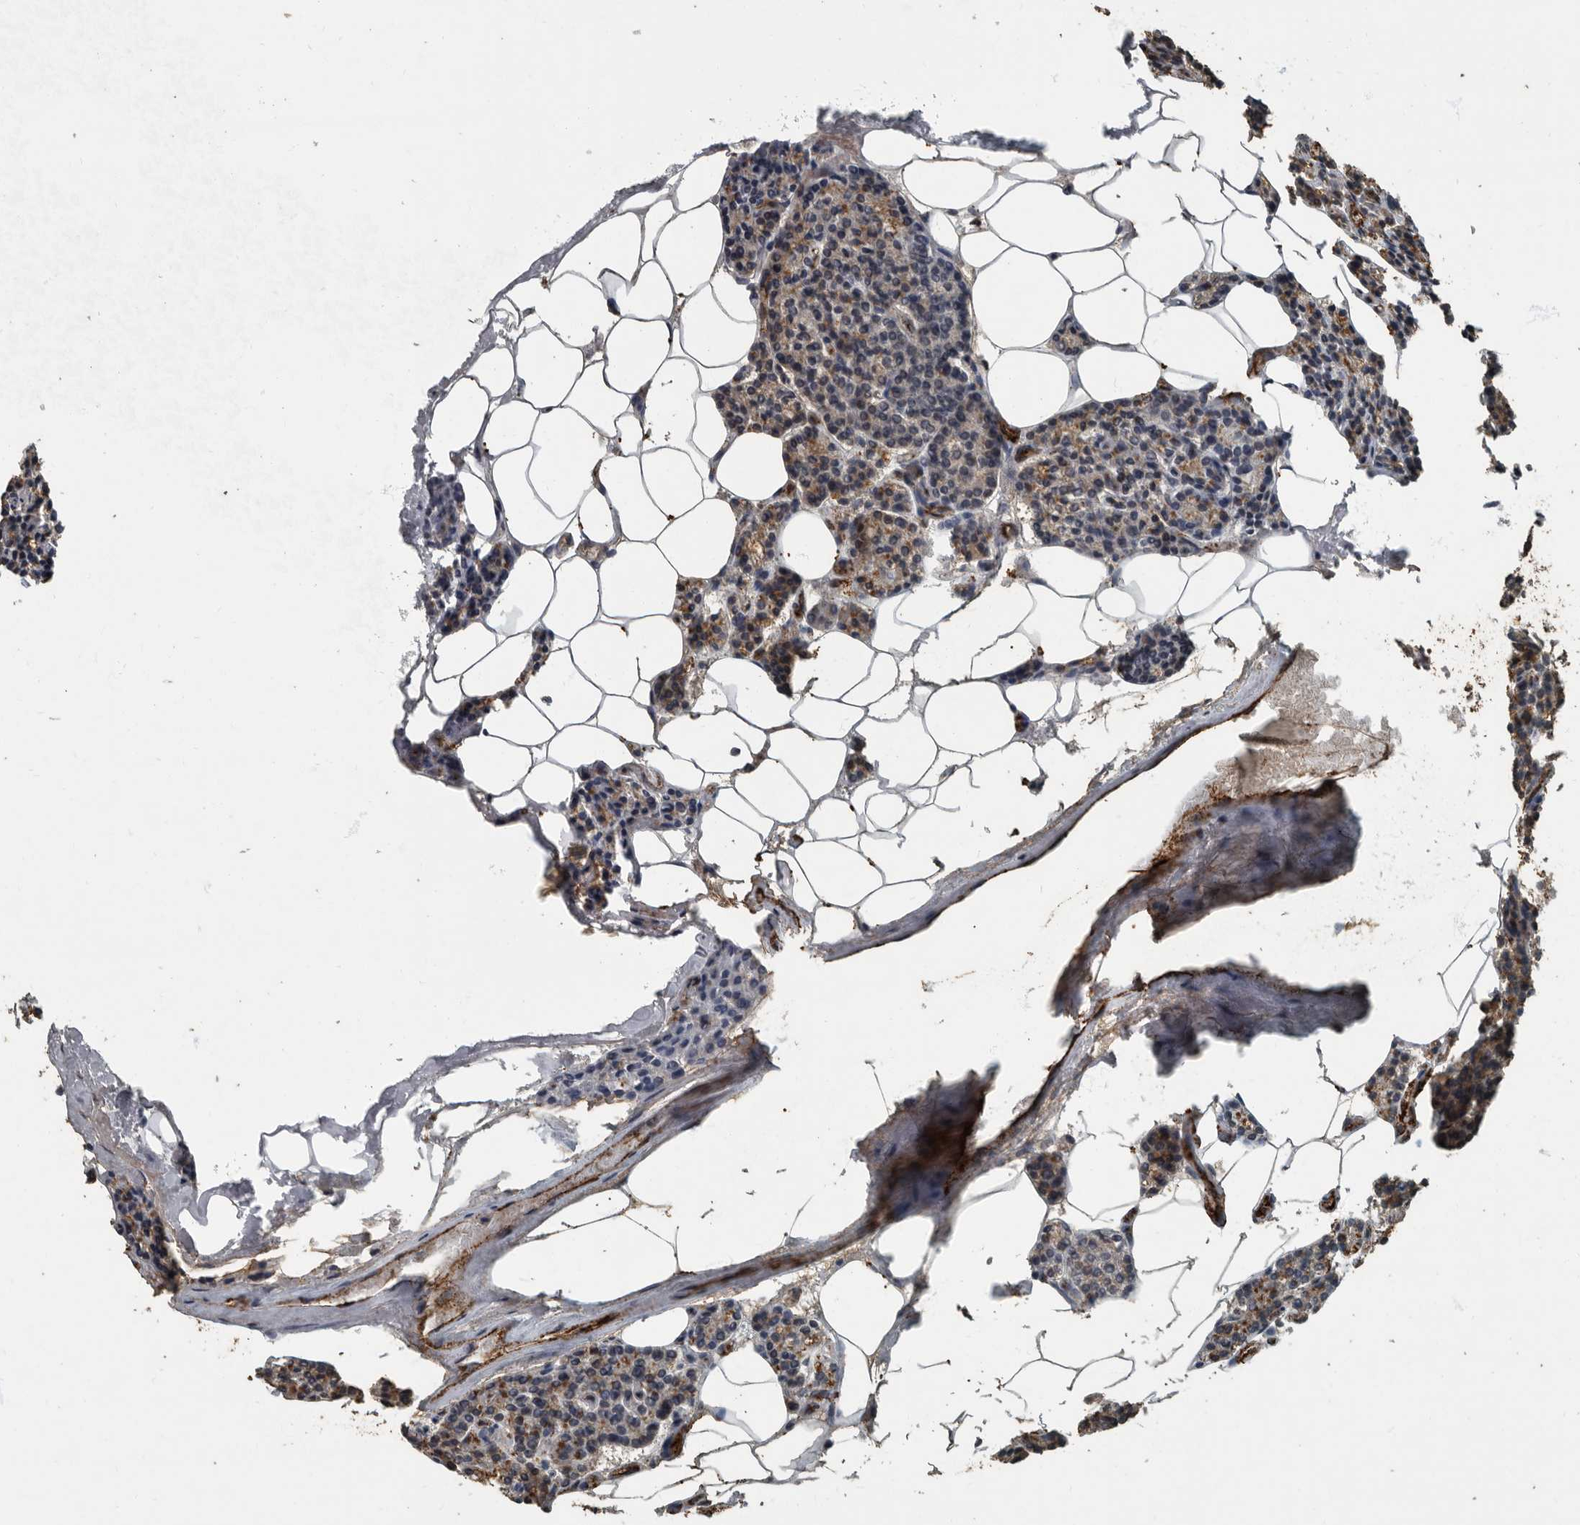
{"staining": {"intensity": "weak", "quantity": "25%-75%", "location": "cytoplasmic/membranous"}, "tissue": "parathyroid gland", "cell_type": "Glandular cells", "image_type": "normal", "snomed": [{"axis": "morphology", "description": "Normal tissue, NOS"}, {"axis": "topography", "description": "Parathyroid gland"}], "caption": "Benign parathyroid gland was stained to show a protein in brown. There is low levels of weak cytoplasmic/membranous staining in about 25%-75% of glandular cells.", "gene": "IL15RA", "patient": {"sex": "male", "age": 83}}